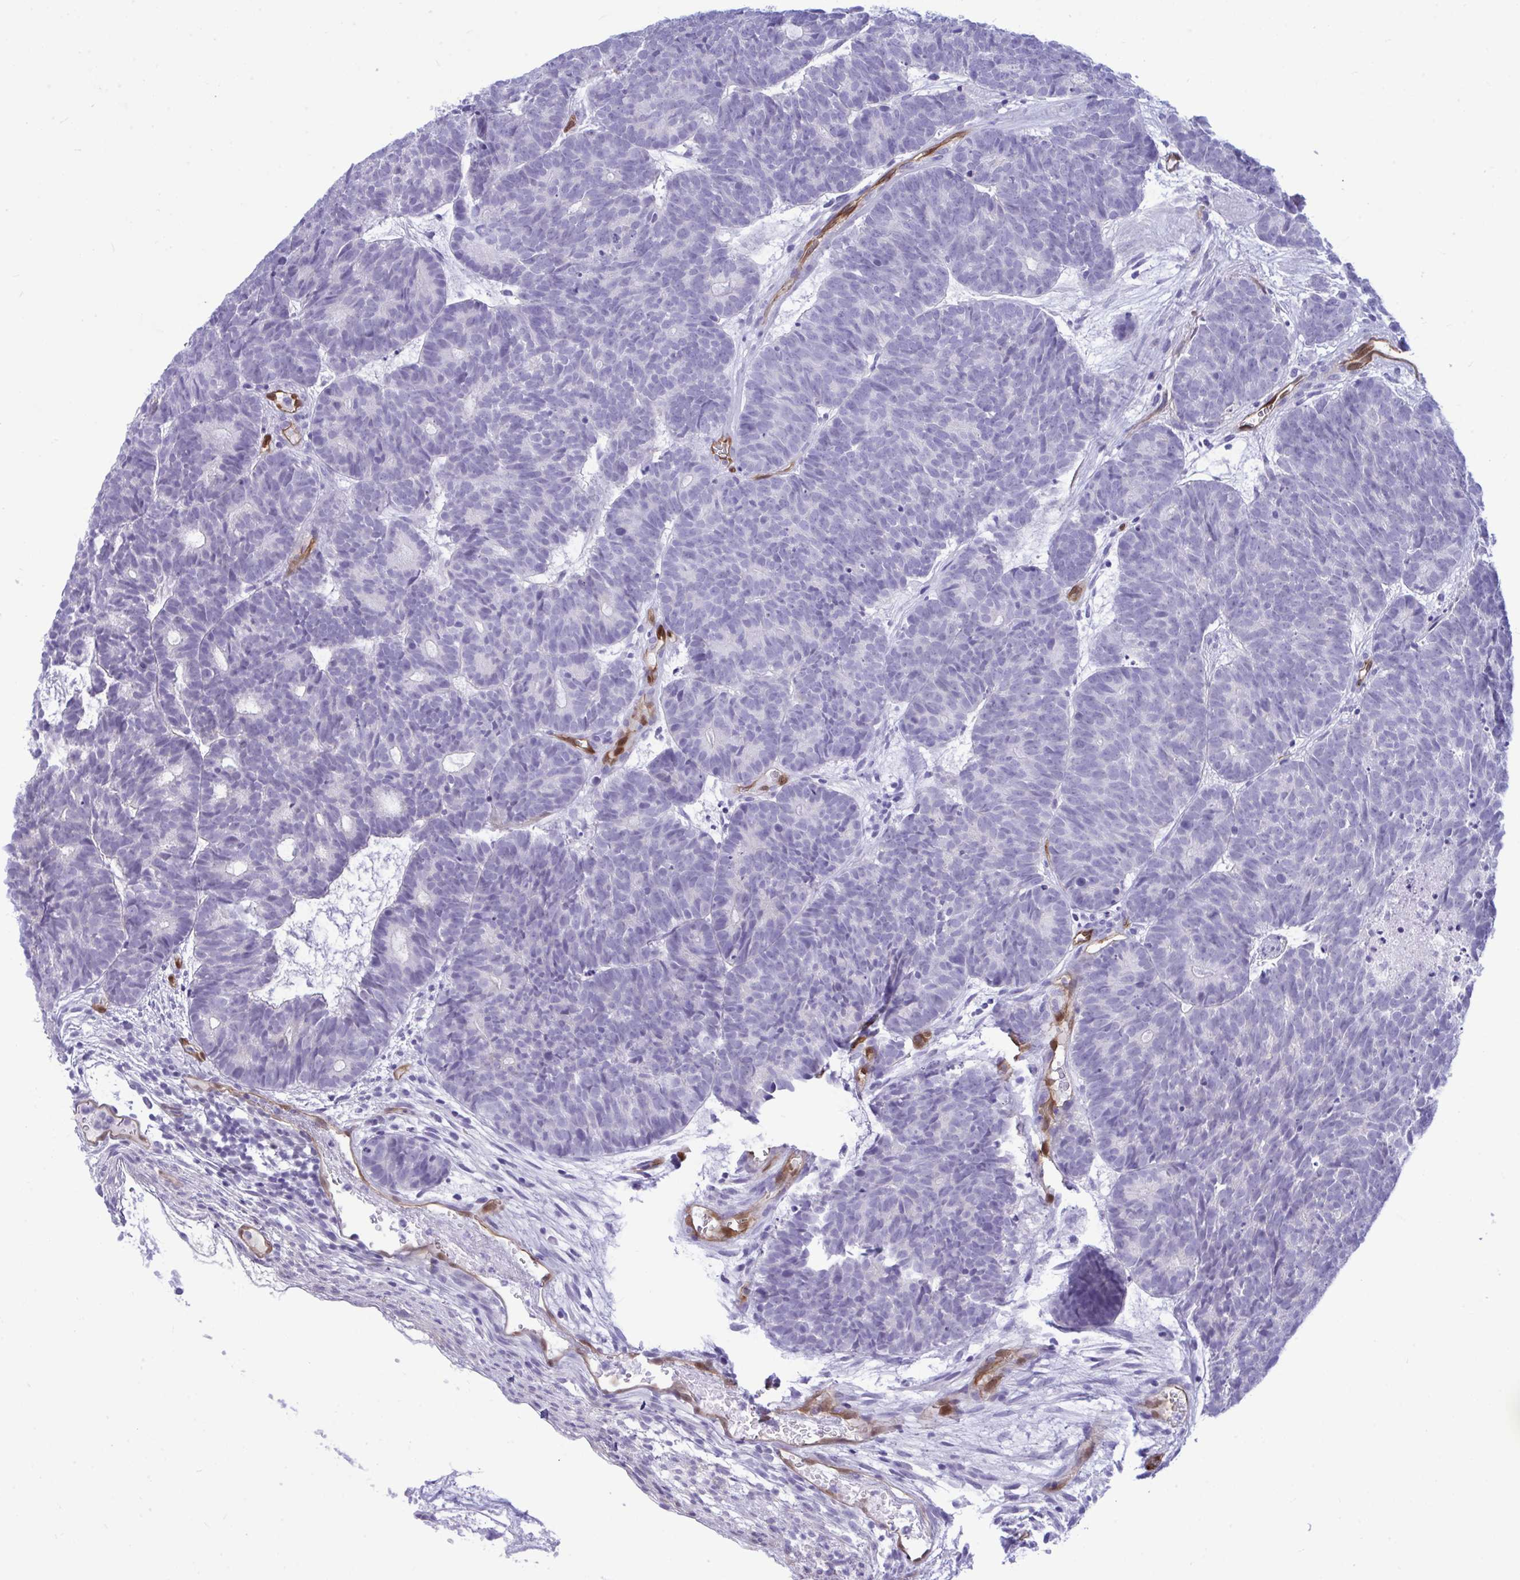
{"staining": {"intensity": "negative", "quantity": "none", "location": "none"}, "tissue": "head and neck cancer", "cell_type": "Tumor cells", "image_type": "cancer", "snomed": [{"axis": "morphology", "description": "Adenocarcinoma, NOS"}, {"axis": "topography", "description": "Head-Neck"}], "caption": "A high-resolution histopathology image shows IHC staining of head and neck adenocarcinoma, which demonstrates no significant staining in tumor cells.", "gene": "LIMS2", "patient": {"sex": "female", "age": 81}}